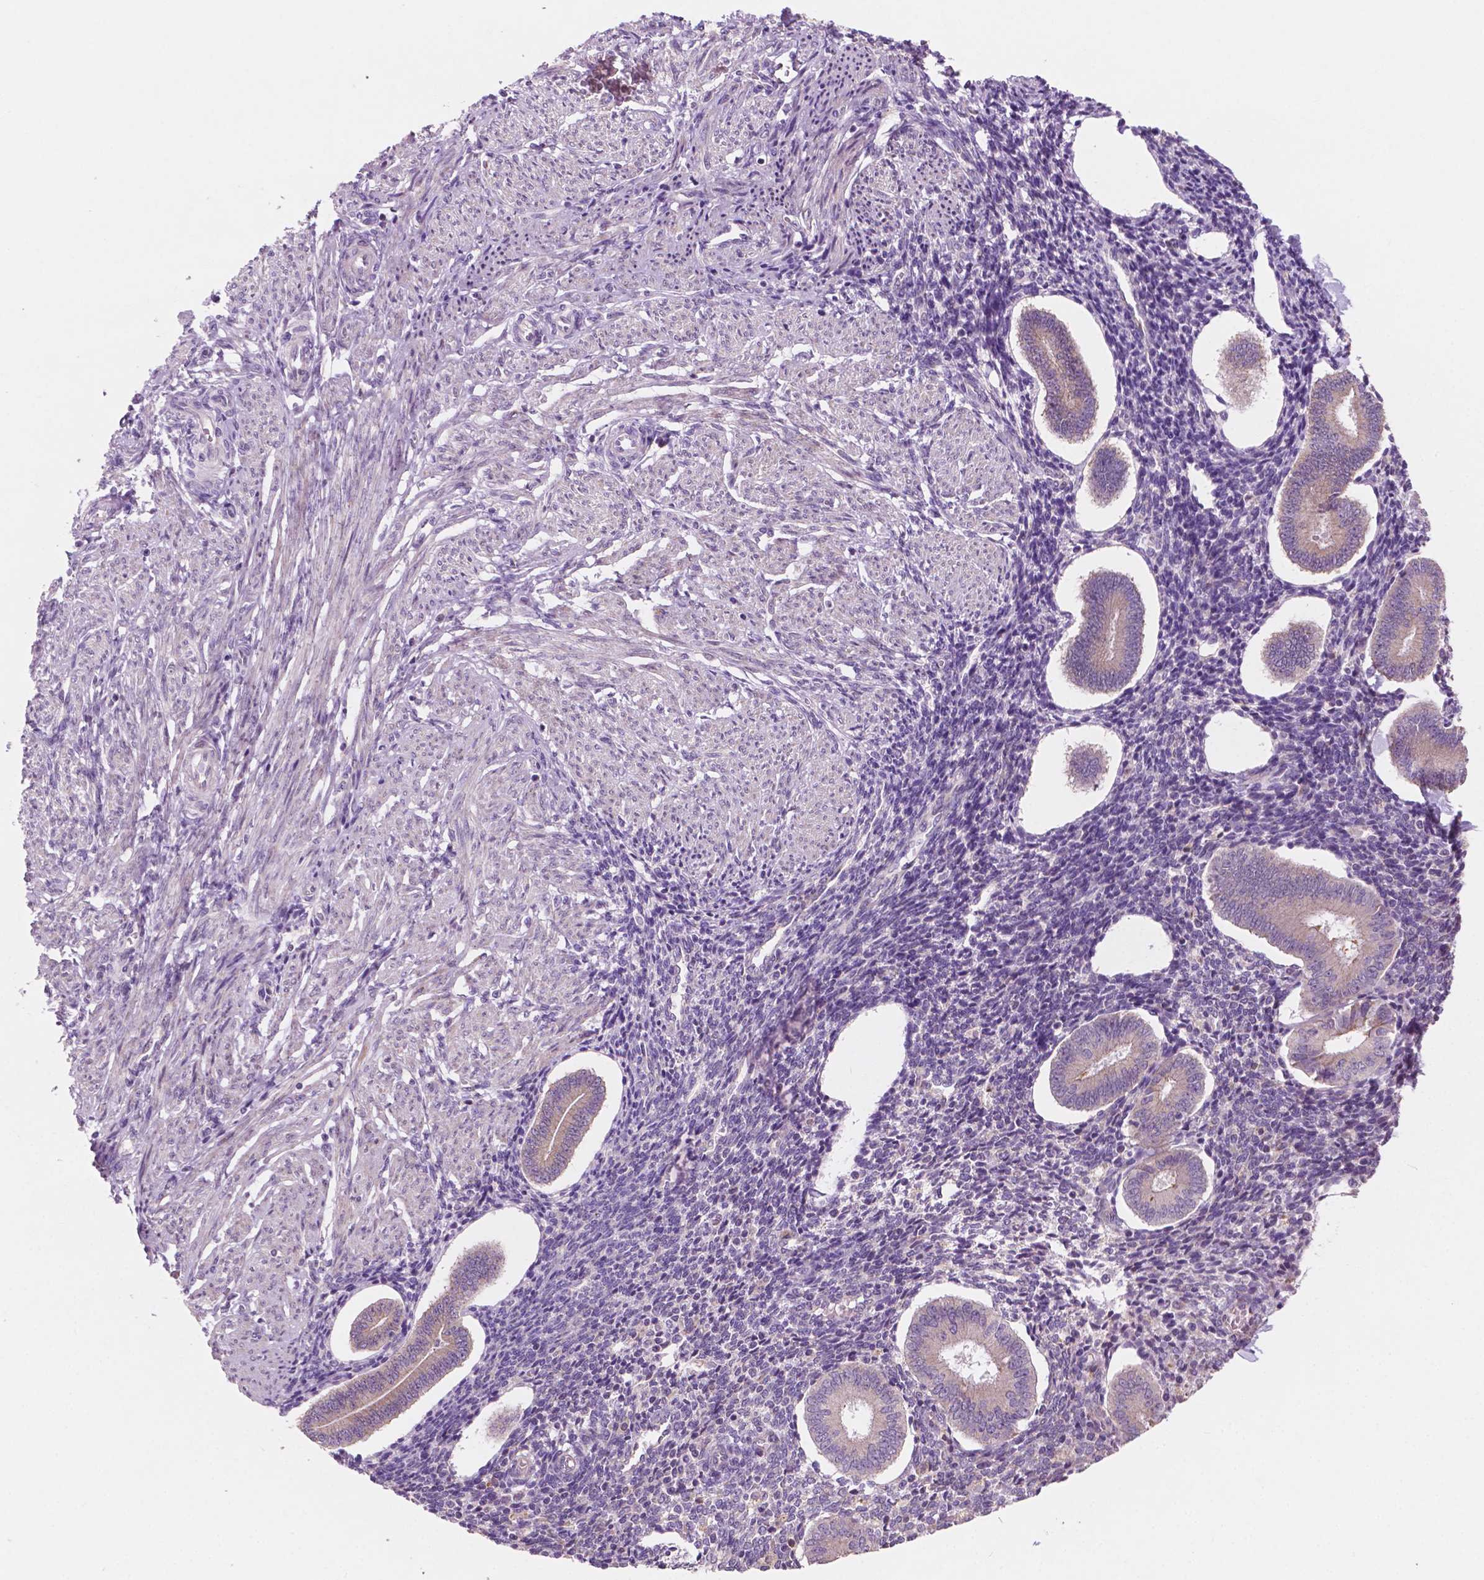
{"staining": {"intensity": "negative", "quantity": "none", "location": "none"}, "tissue": "endometrium", "cell_type": "Cells in endometrial stroma", "image_type": "normal", "snomed": [{"axis": "morphology", "description": "Normal tissue, NOS"}, {"axis": "topography", "description": "Endometrium"}], "caption": "Immunohistochemical staining of benign endometrium displays no significant staining in cells in endometrial stroma.", "gene": "LRP1B", "patient": {"sex": "female", "age": 40}}